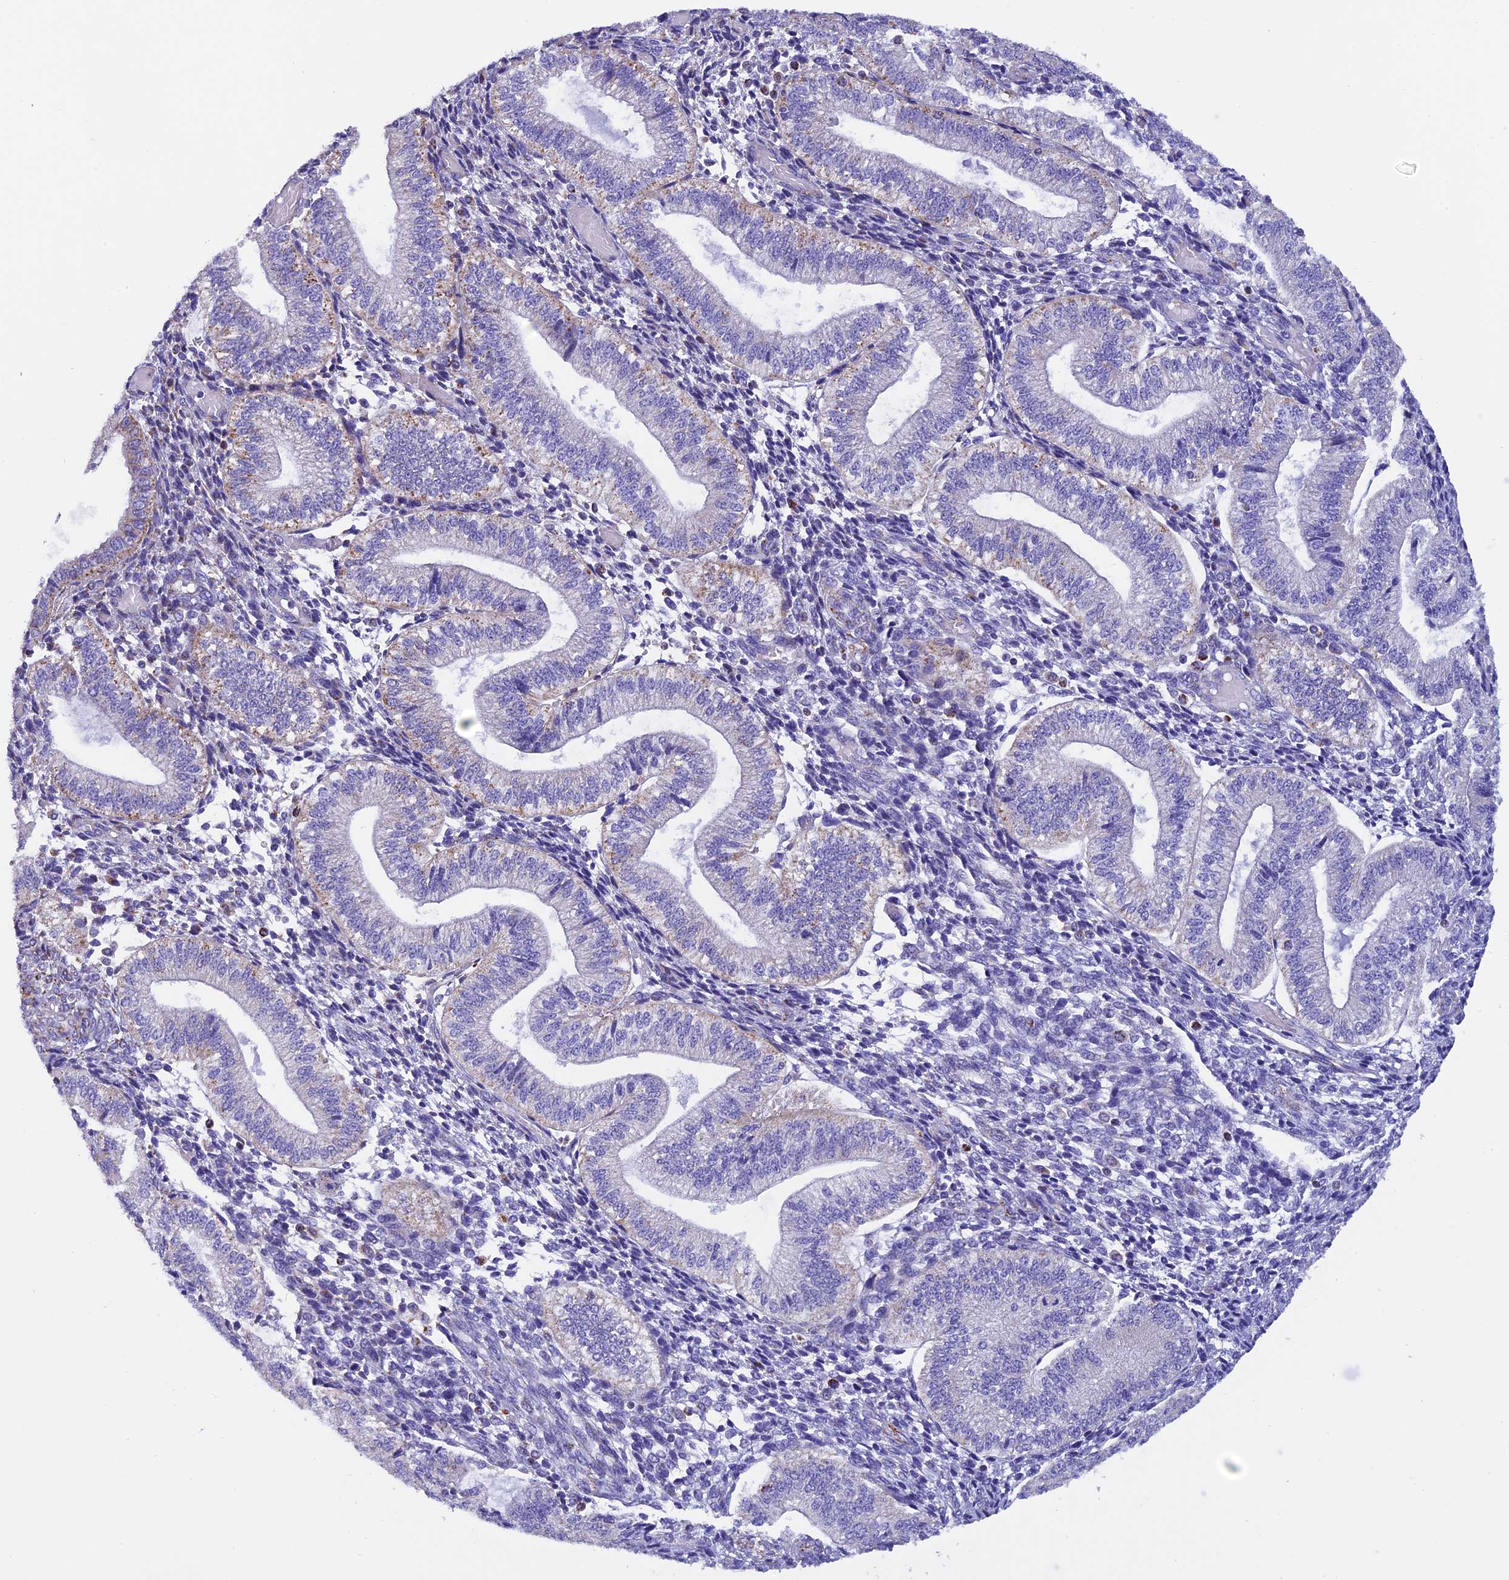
{"staining": {"intensity": "negative", "quantity": "none", "location": "none"}, "tissue": "endometrium", "cell_type": "Cells in endometrial stroma", "image_type": "normal", "snomed": [{"axis": "morphology", "description": "Normal tissue, NOS"}, {"axis": "topography", "description": "Endometrium"}], "caption": "IHC image of benign endometrium: endometrium stained with DAB (3,3'-diaminobenzidine) exhibits no significant protein staining in cells in endometrial stroma.", "gene": "SLC8B1", "patient": {"sex": "female", "age": 34}}